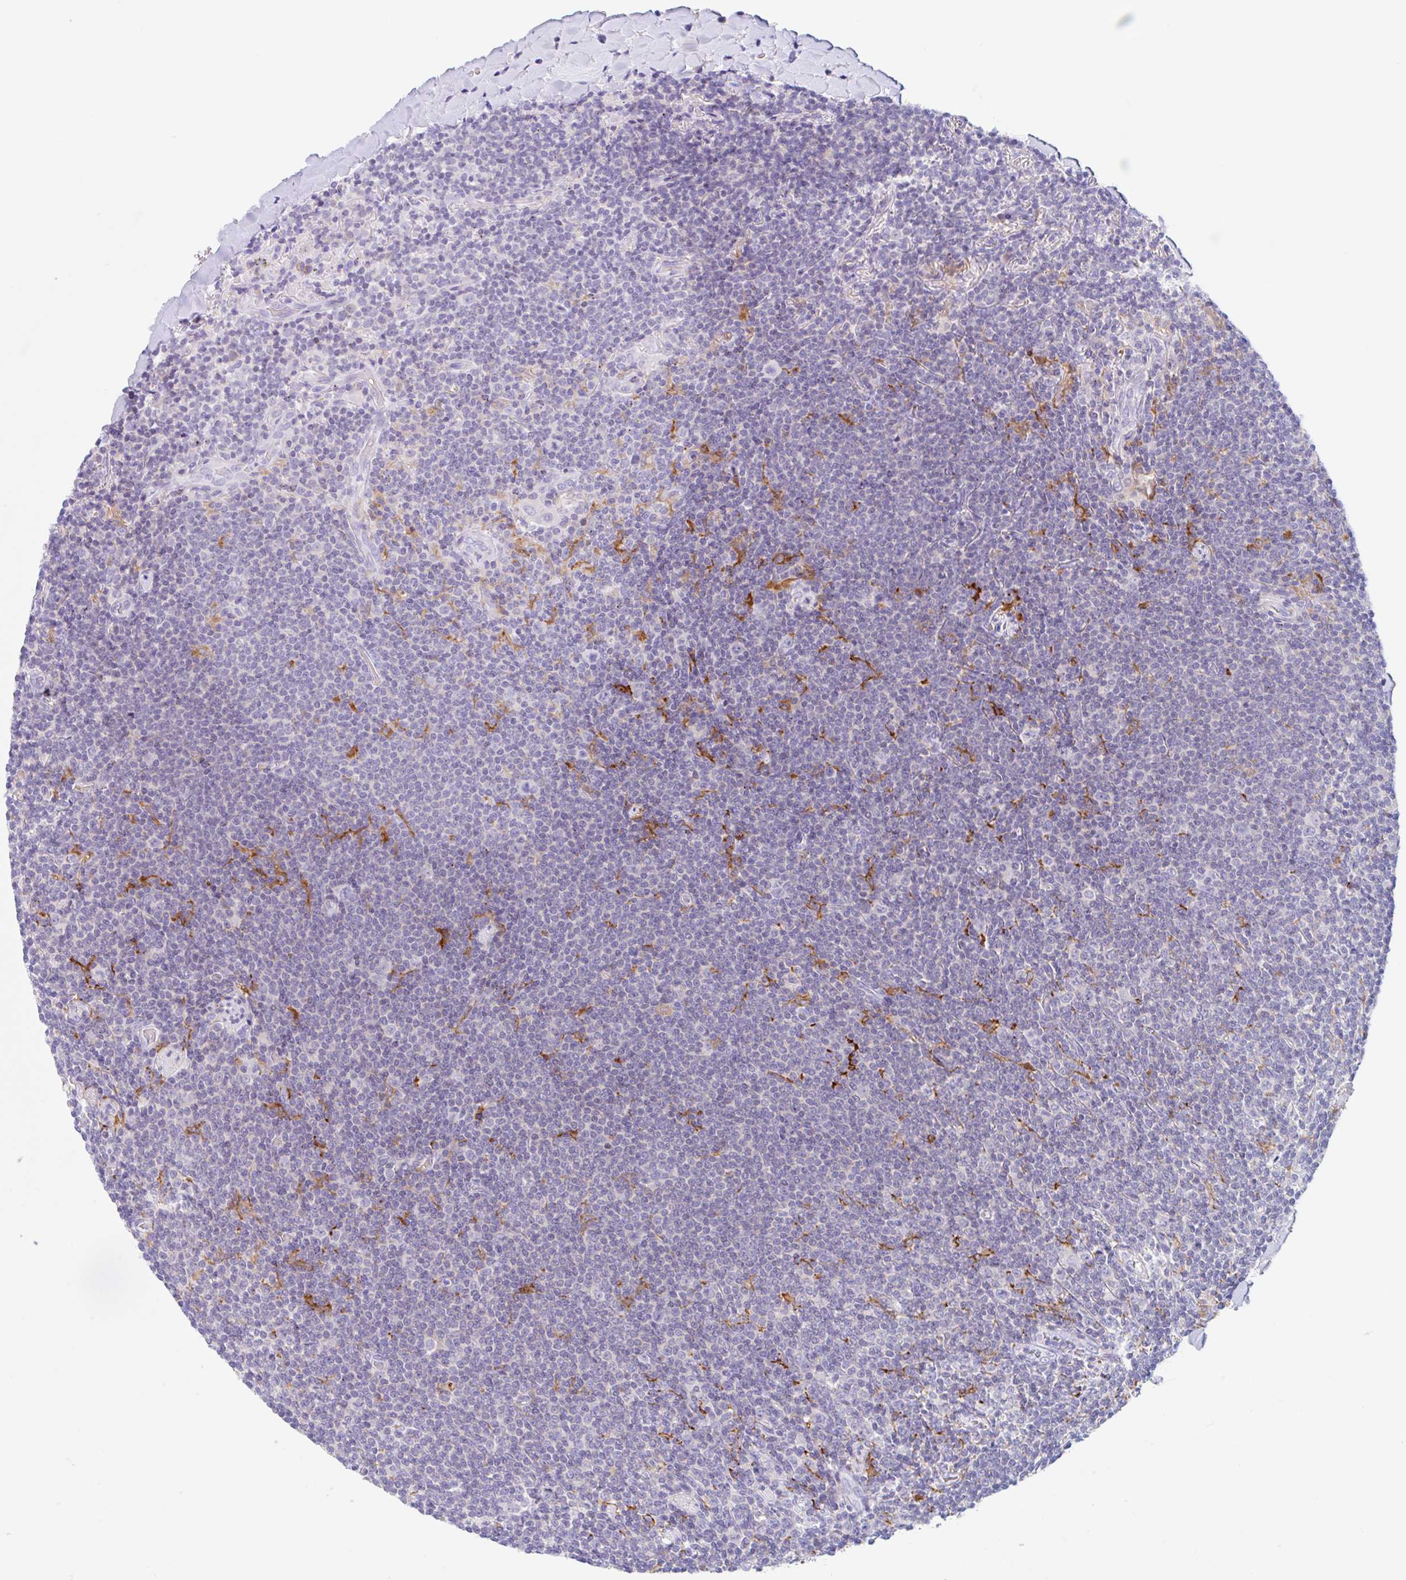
{"staining": {"intensity": "negative", "quantity": "none", "location": "none"}, "tissue": "lymphoma", "cell_type": "Tumor cells", "image_type": "cancer", "snomed": [{"axis": "morphology", "description": "Malignant lymphoma, non-Hodgkin's type, Low grade"}, {"axis": "topography", "description": "Lung"}], "caption": "Tumor cells are negative for brown protein staining in malignant lymphoma, non-Hodgkin's type (low-grade). (DAB (3,3'-diaminobenzidine) immunohistochemistry with hematoxylin counter stain).", "gene": "ANKRD9", "patient": {"sex": "female", "age": 71}}